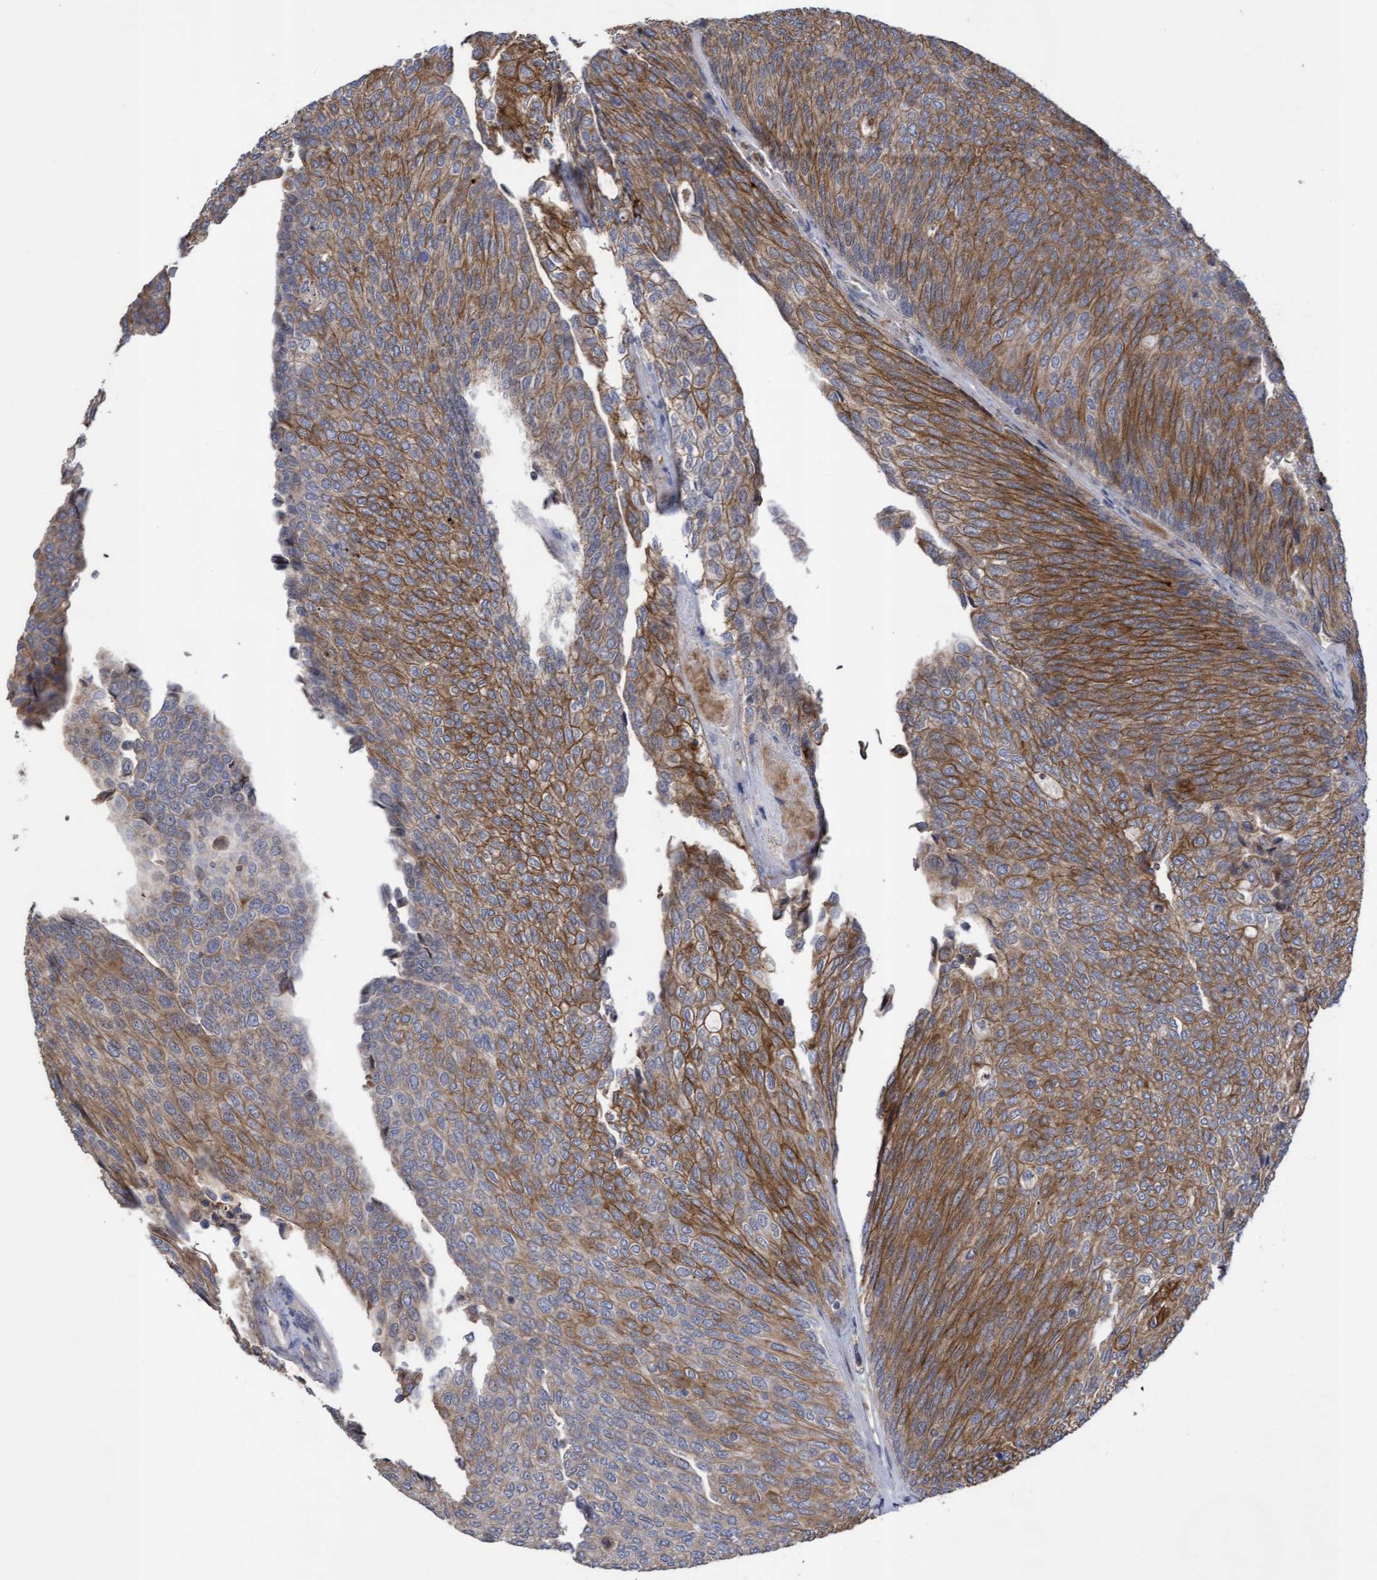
{"staining": {"intensity": "strong", "quantity": ">75%", "location": "cytoplasmic/membranous"}, "tissue": "urothelial cancer", "cell_type": "Tumor cells", "image_type": "cancer", "snomed": [{"axis": "morphology", "description": "Urothelial carcinoma, Low grade"}, {"axis": "topography", "description": "Urinary bladder"}], "caption": "An image of human urothelial carcinoma (low-grade) stained for a protein displays strong cytoplasmic/membranous brown staining in tumor cells.", "gene": "COBL", "patient": {"sex": "female", "age": 79}}